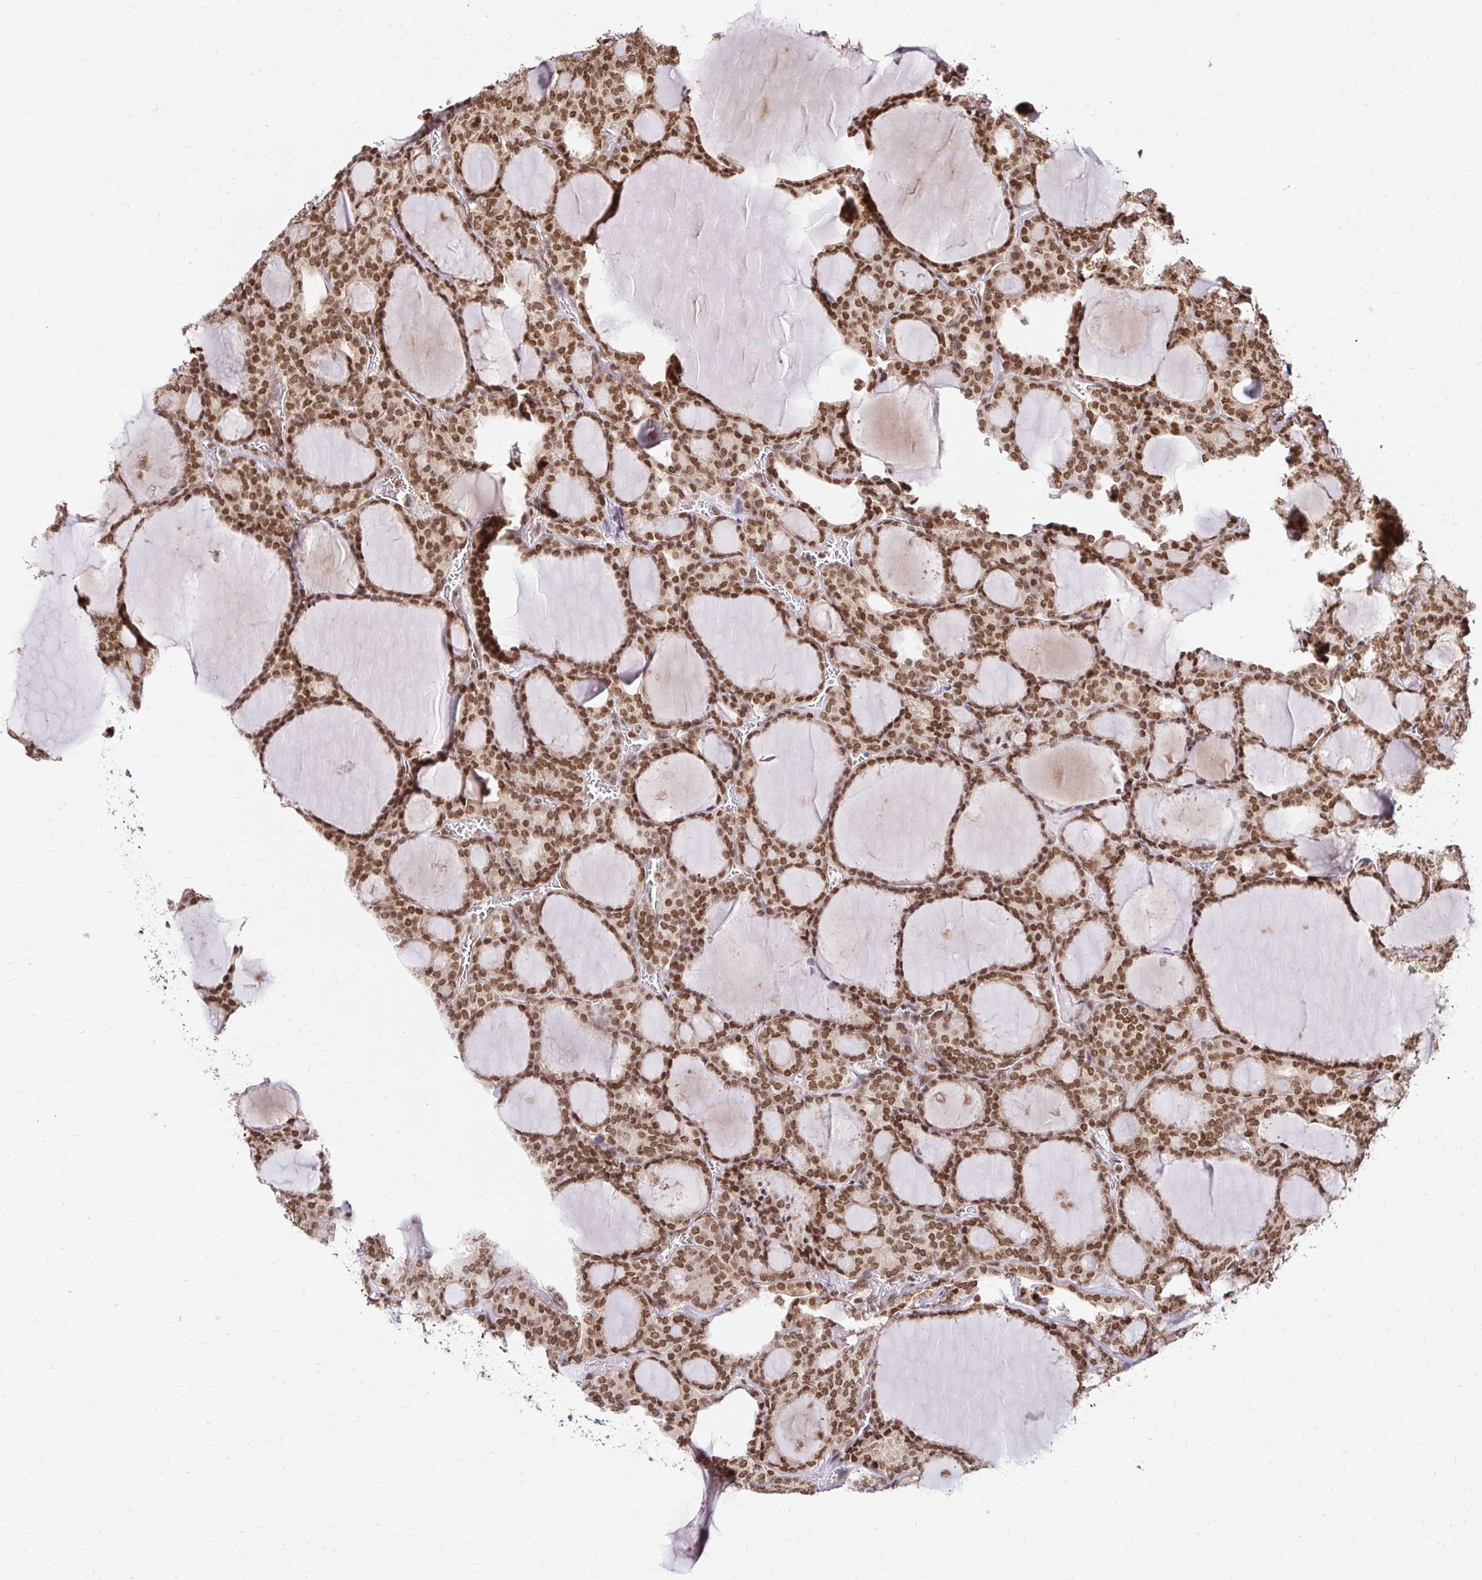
{"staining": {"intensity": "moderate", "quantity": ">75%", "location": "nuclear"}, "tissue": "thyroid cancer", "cell_type": "Tumor cells", "image_type": "cancer", "snomed": [{"axis": "morphology", "description": "Follicular adenoma carcinoma, NOS"}, {"axis": "topography", "description": "Thyroid gland"}], "caption": "Immunohistochemistry staining of thyroid cancer, which shows medium levels of moderate nuclear staining in about >75% of tumor cells indicating moderate nuclear protein expression. The staining was performed using DAB (3,3'-diaminobenzidine) (brown) for protein detection and nuclei were counterstained in hematoxylin (blue).", "gene": "GLYR1", "patient": {"sex": "male", "age": 74}}